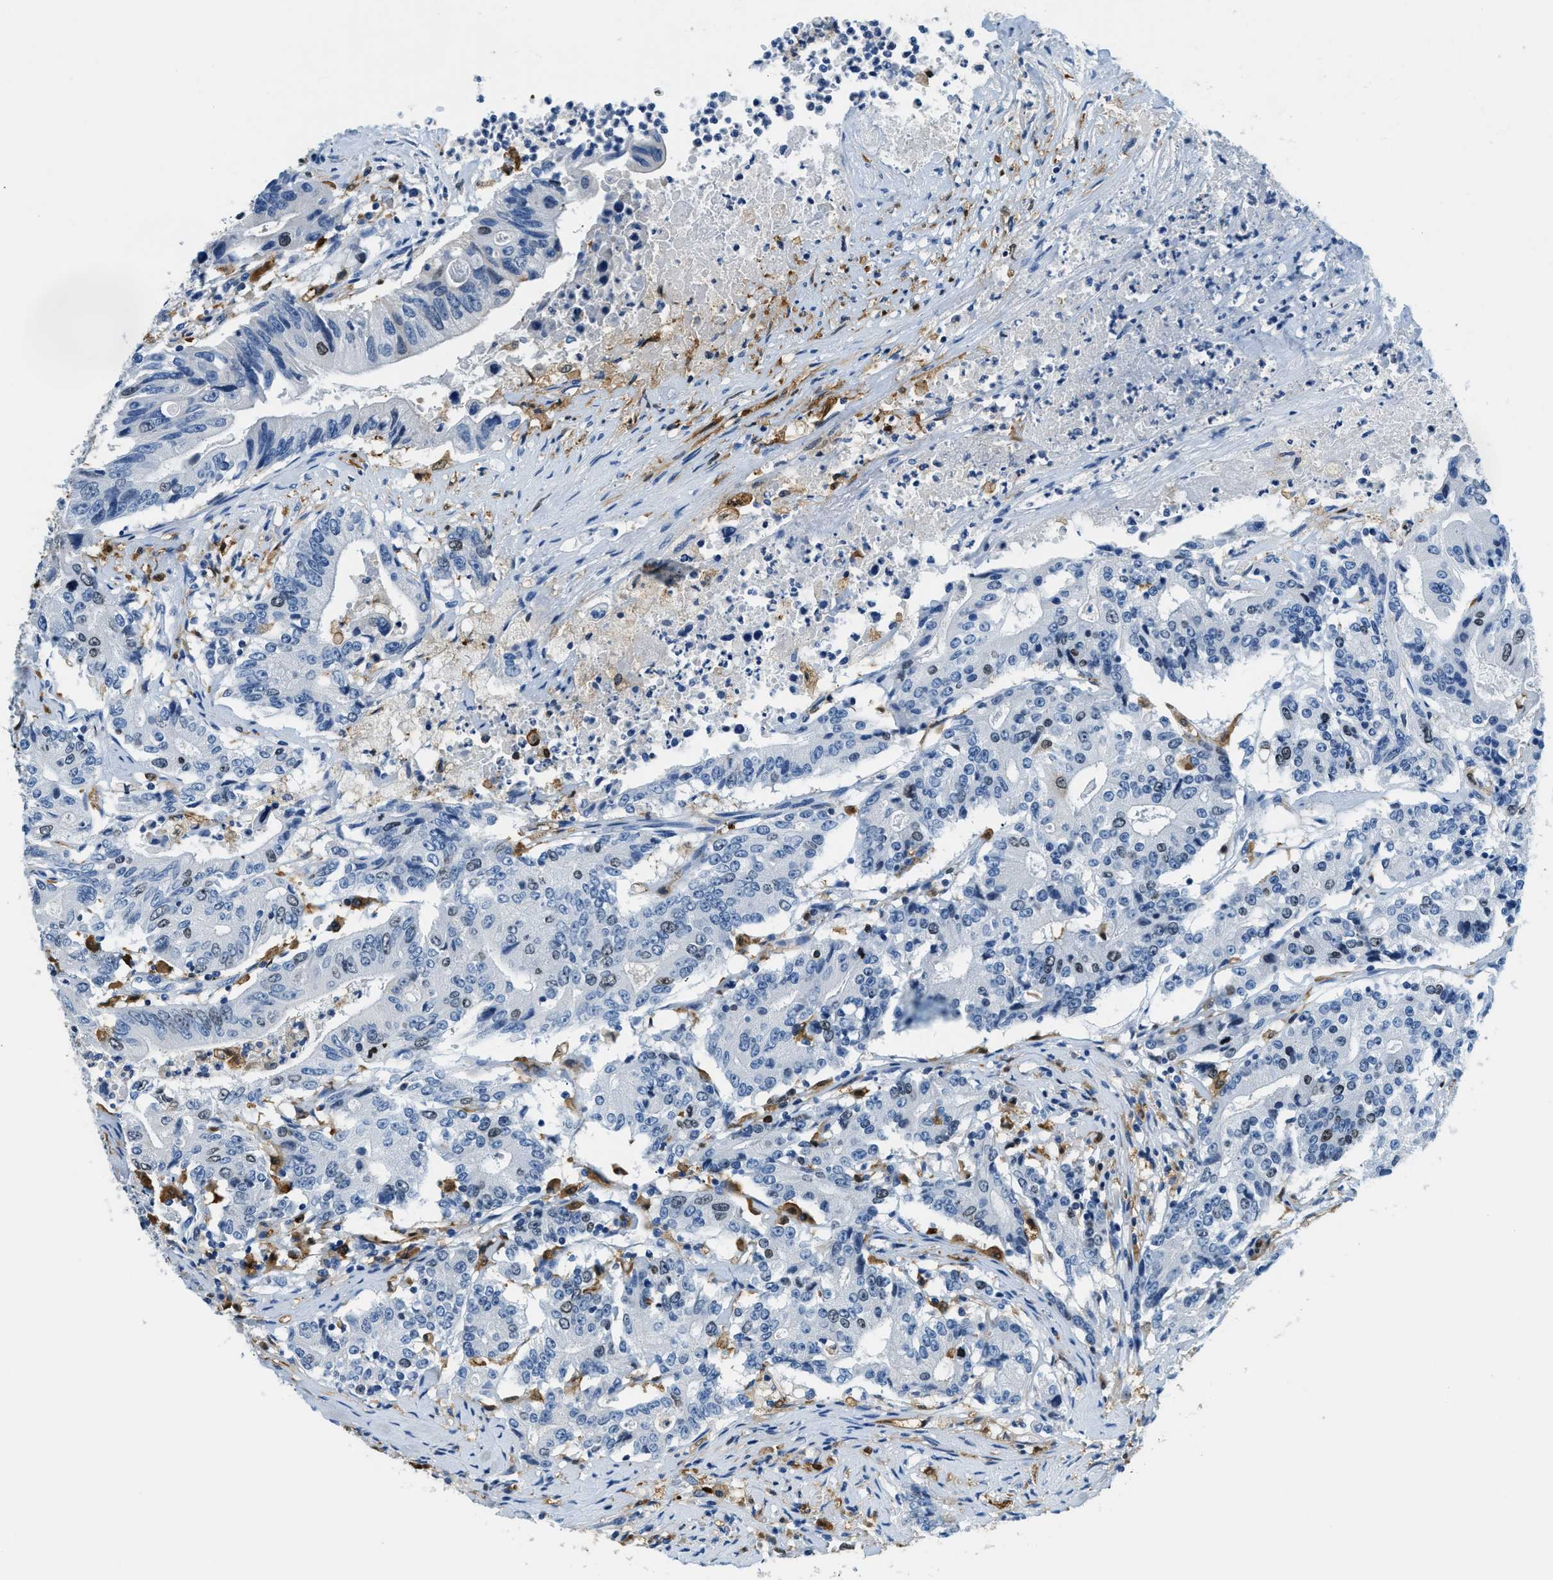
{"staining": {"intensity": "negative", "quantity": "none", "location": "none"}, "tissue": "colorectal cancer", "cell_type": "Tumor cells", "image_type": "cancer", "snomed": [{"axis": "morphology", "description": "Adenocarcinoma, NOS"}, {"axis": "topography", "description": "Colon"}], "caption": "IHC histopathology image of neoplastic tissue: colorectal cancer (adenocarcinoma) stained with DAB displays no significant protein staining in tumor cells. The staining was performed using DAB to visualize the protein expression in brown, while the nuclei were stained in blue with hematoxylin (Magnification: 20x).", "gene": "CAPG", "patient": {"sex": "female", "age": 77}}